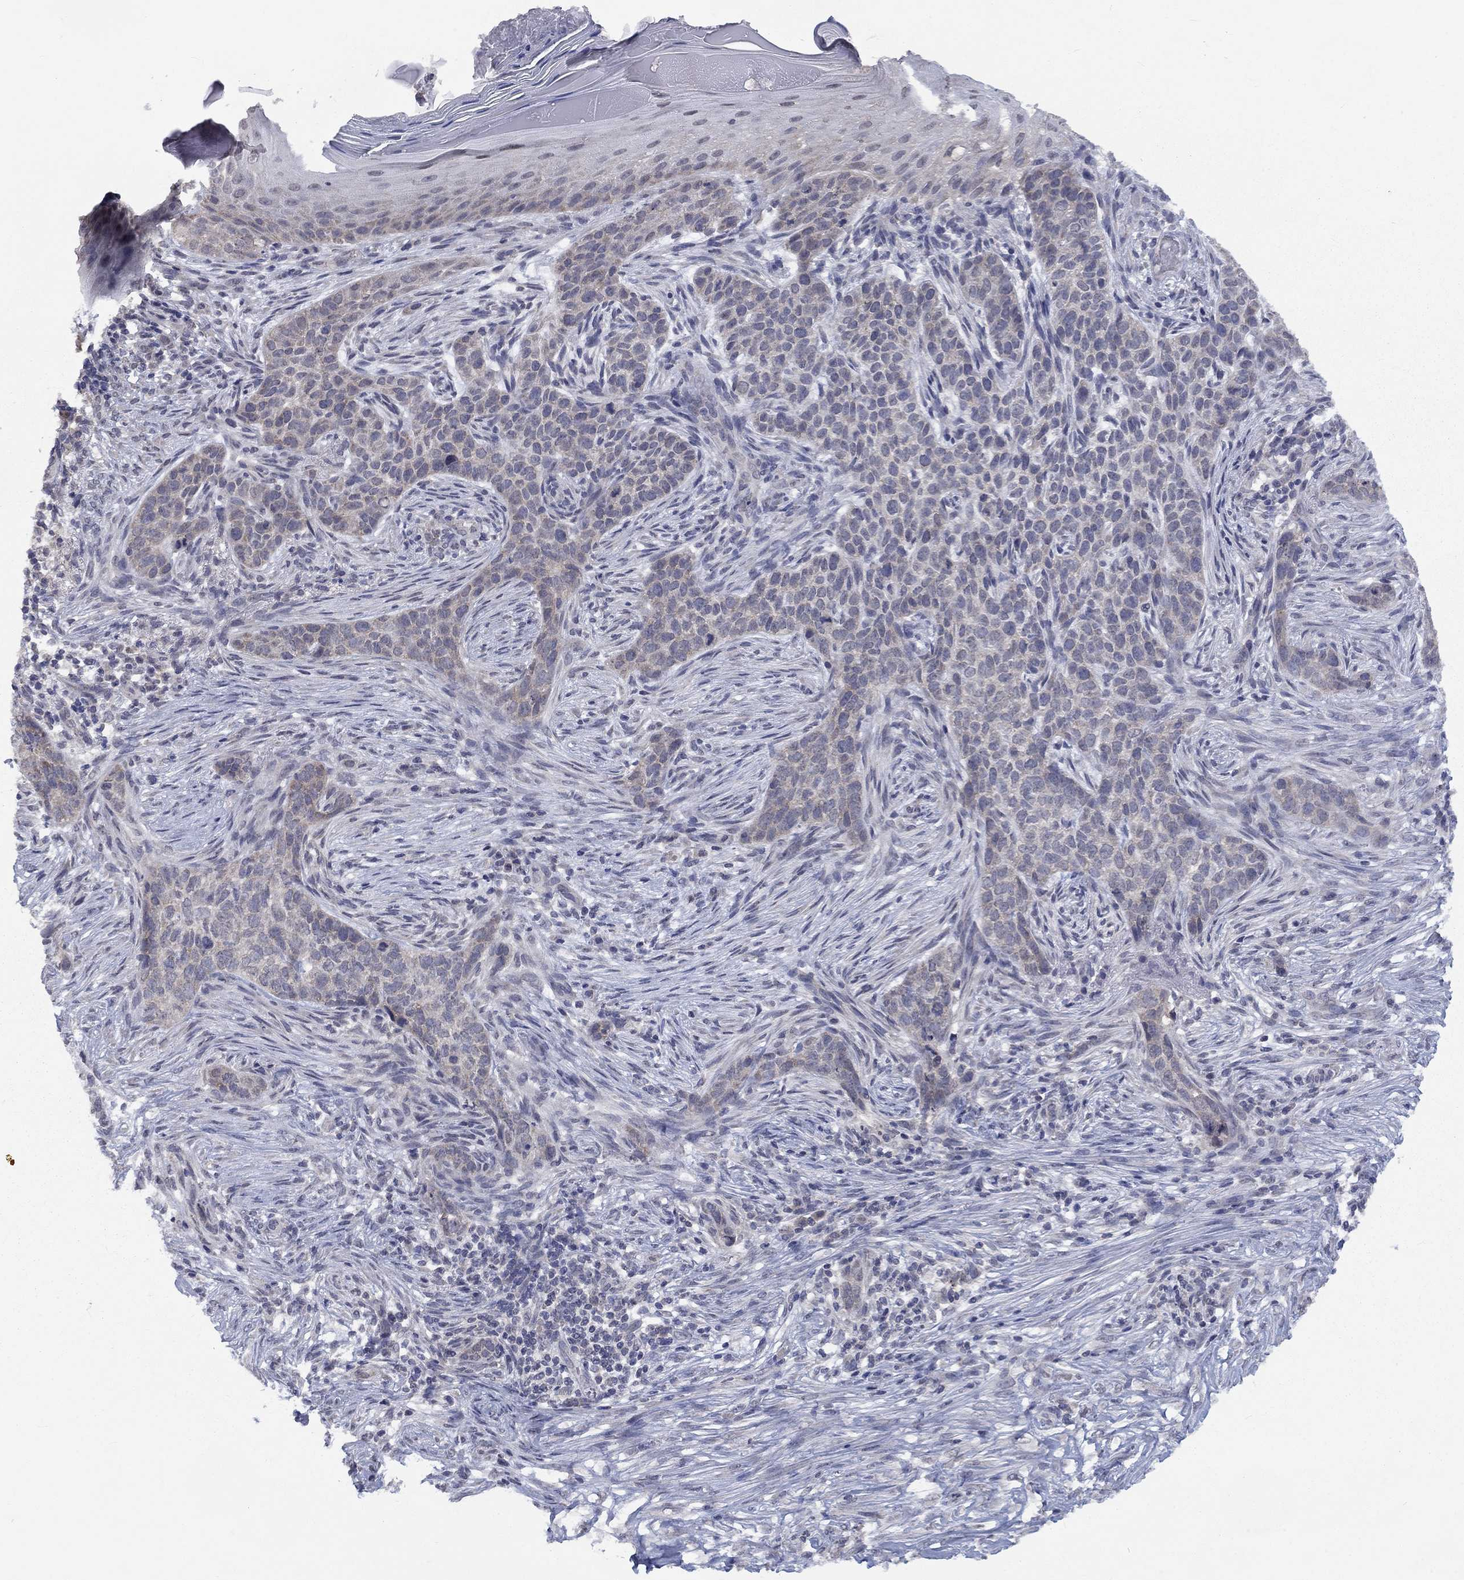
{"staining": {"intensity": "negative", "quantity": "none", "location": "none"}, "tissue": "skin cancer", "cell_type": "Tumor cells", "image_type": "cancer", "snomed": [{"axis": "morphology", "description": "Squamous cell carcinoma, NOS"}, {"axis": "topography", "description": "Skin"}], "caption": "Immunohistochemistry histopathology image of neoplastic tissue: squamous cell carcinoma (skin) stained with DAB (3,3'-diaminobenzidine) displays no significant protein positivity in tumor cells.", "gene": "SPATA33", "patient": {"sex": "male", "age": 88}}